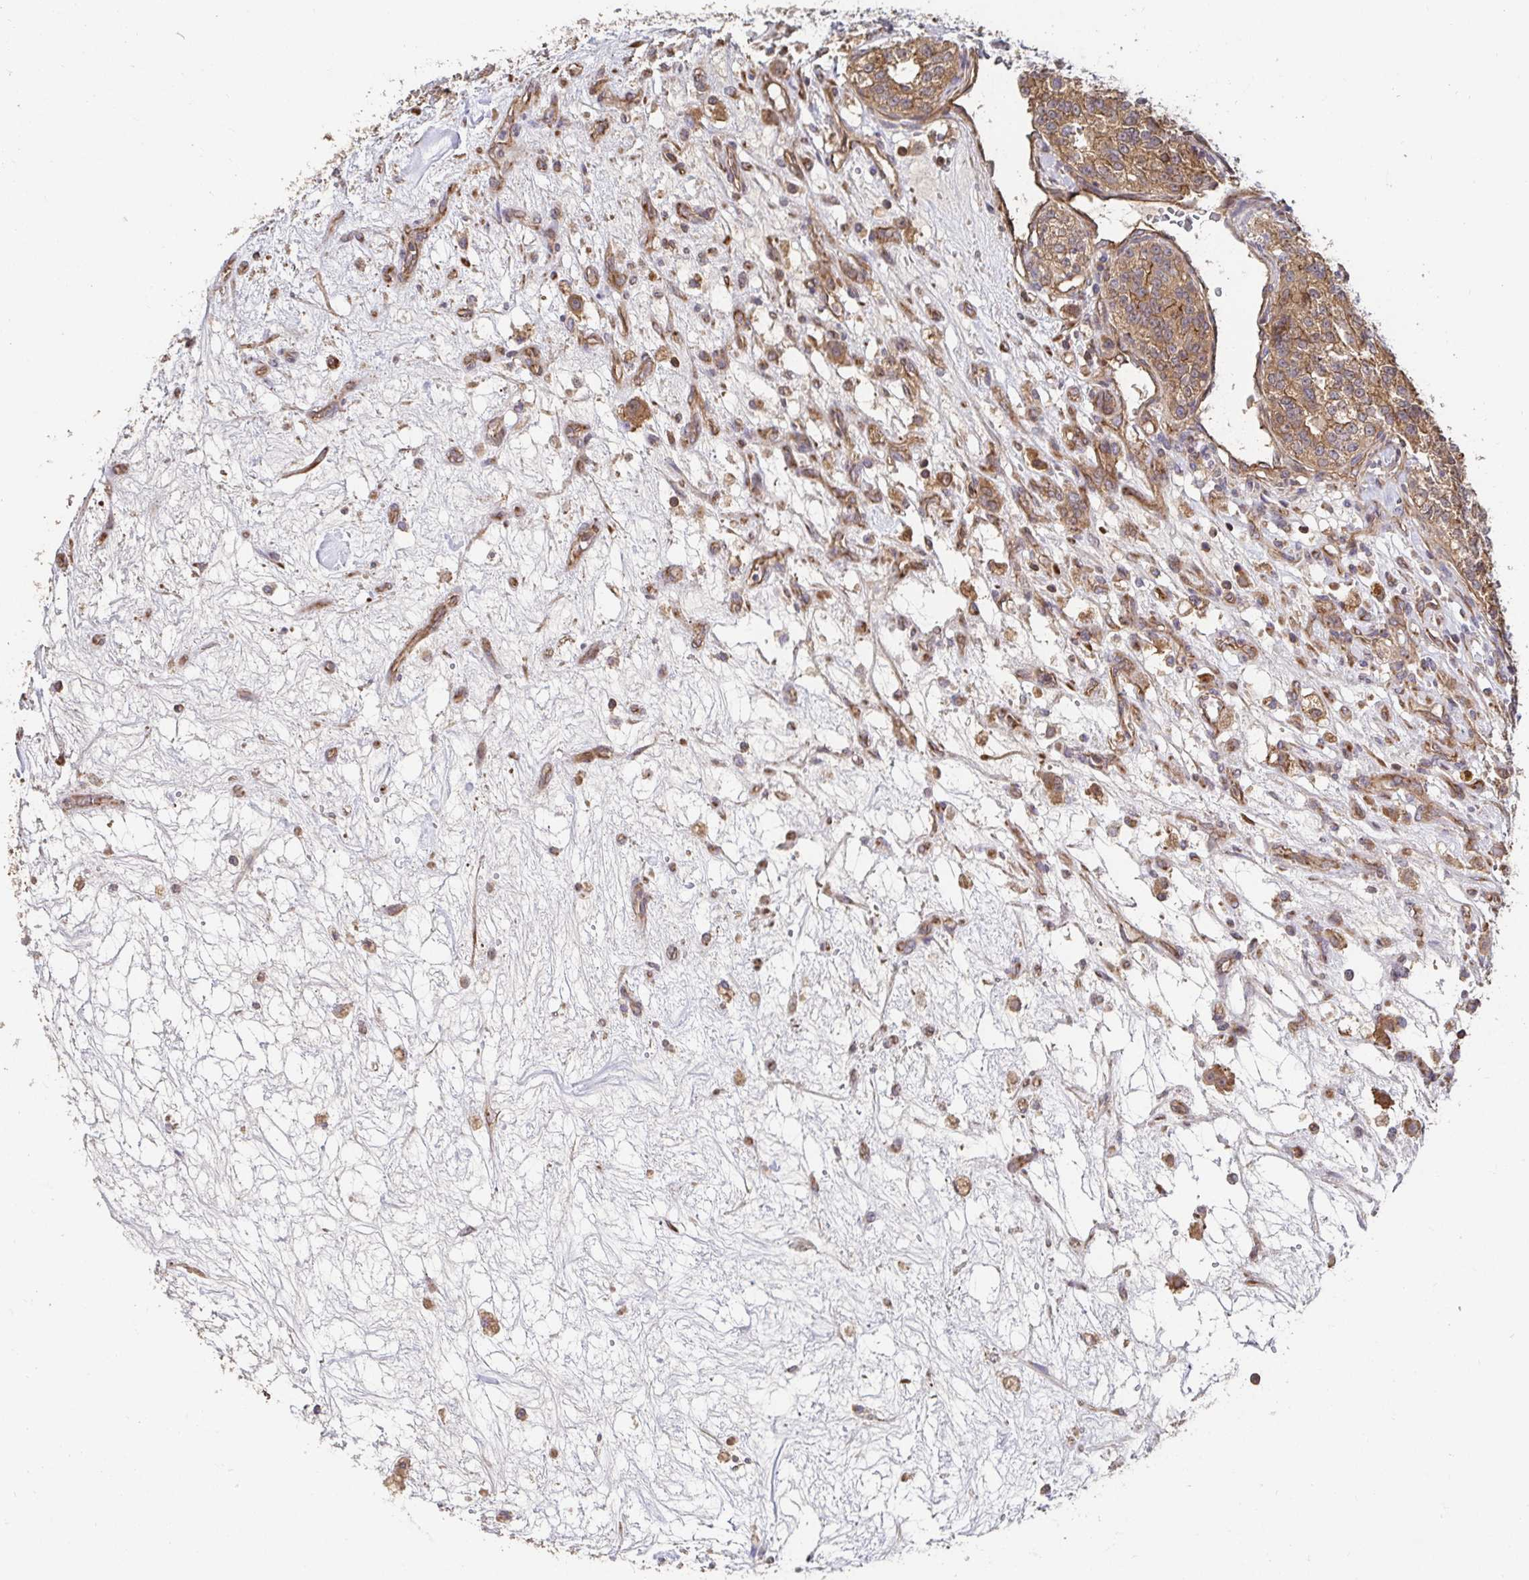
{"staining": {"intensity": "moderate", "quantity": "25%-75%", "location": "cytoplasmic/membranous"}, "tissue": "renal cancer", "cell_type": "Tumor cells", "image_type": "cancer", "snomed": [{"axis": "morphology", "description": "Adenocarcinoma, NOS"}, {"axis": "topography", "description": "Kidney"}], "caption": "IHC (DAB) staining of human renal cancer (adenocarcinoma) displays moderate cytoplasmic/membranous protein staining in about 25%-75% of tumor cells. (brown staining indicates protein expression, while blue staining denotes nuclei).", "gene": "APBB1", "patient": {"sex": "female", "age": 63}}